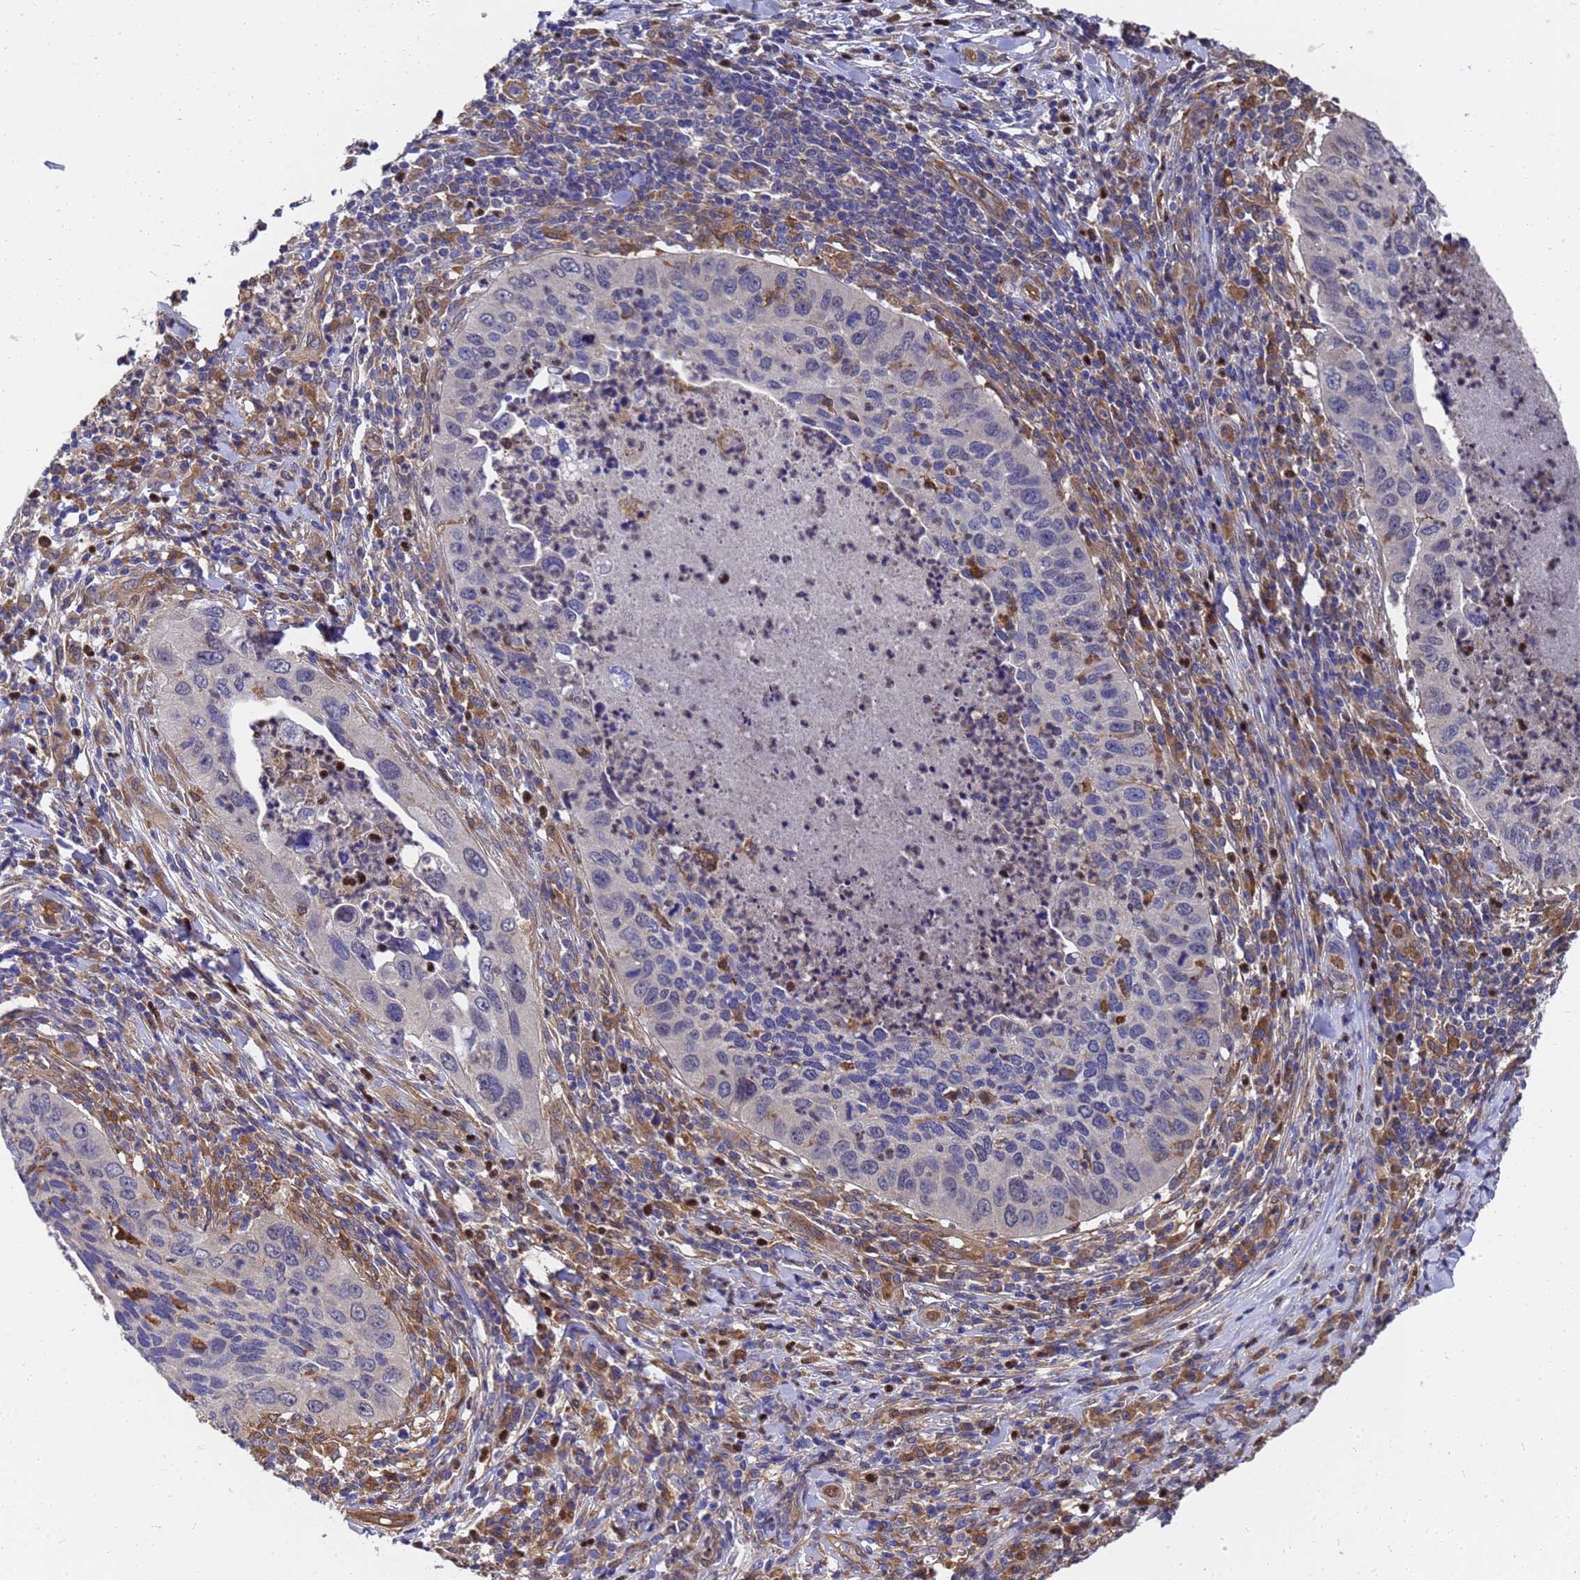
{"staining": {"intensity": "negative", "quantity": "none", "location": "none"}, "tissue": "cervical cancer", "cell_type": "Tumor cells", "image_type": "cancer", "snomed": [{"axis": "morphology", "description": "Squamous cell carcinoma, NOS"}, {"axis": "topography", "description": "Cervix"}], "caption": "There is no significant positivity in tumor cells of squamous cell carcinoma (cervical).", "gene": "SLC35E2B", "patient": {"sex": "female", "age": 38}}